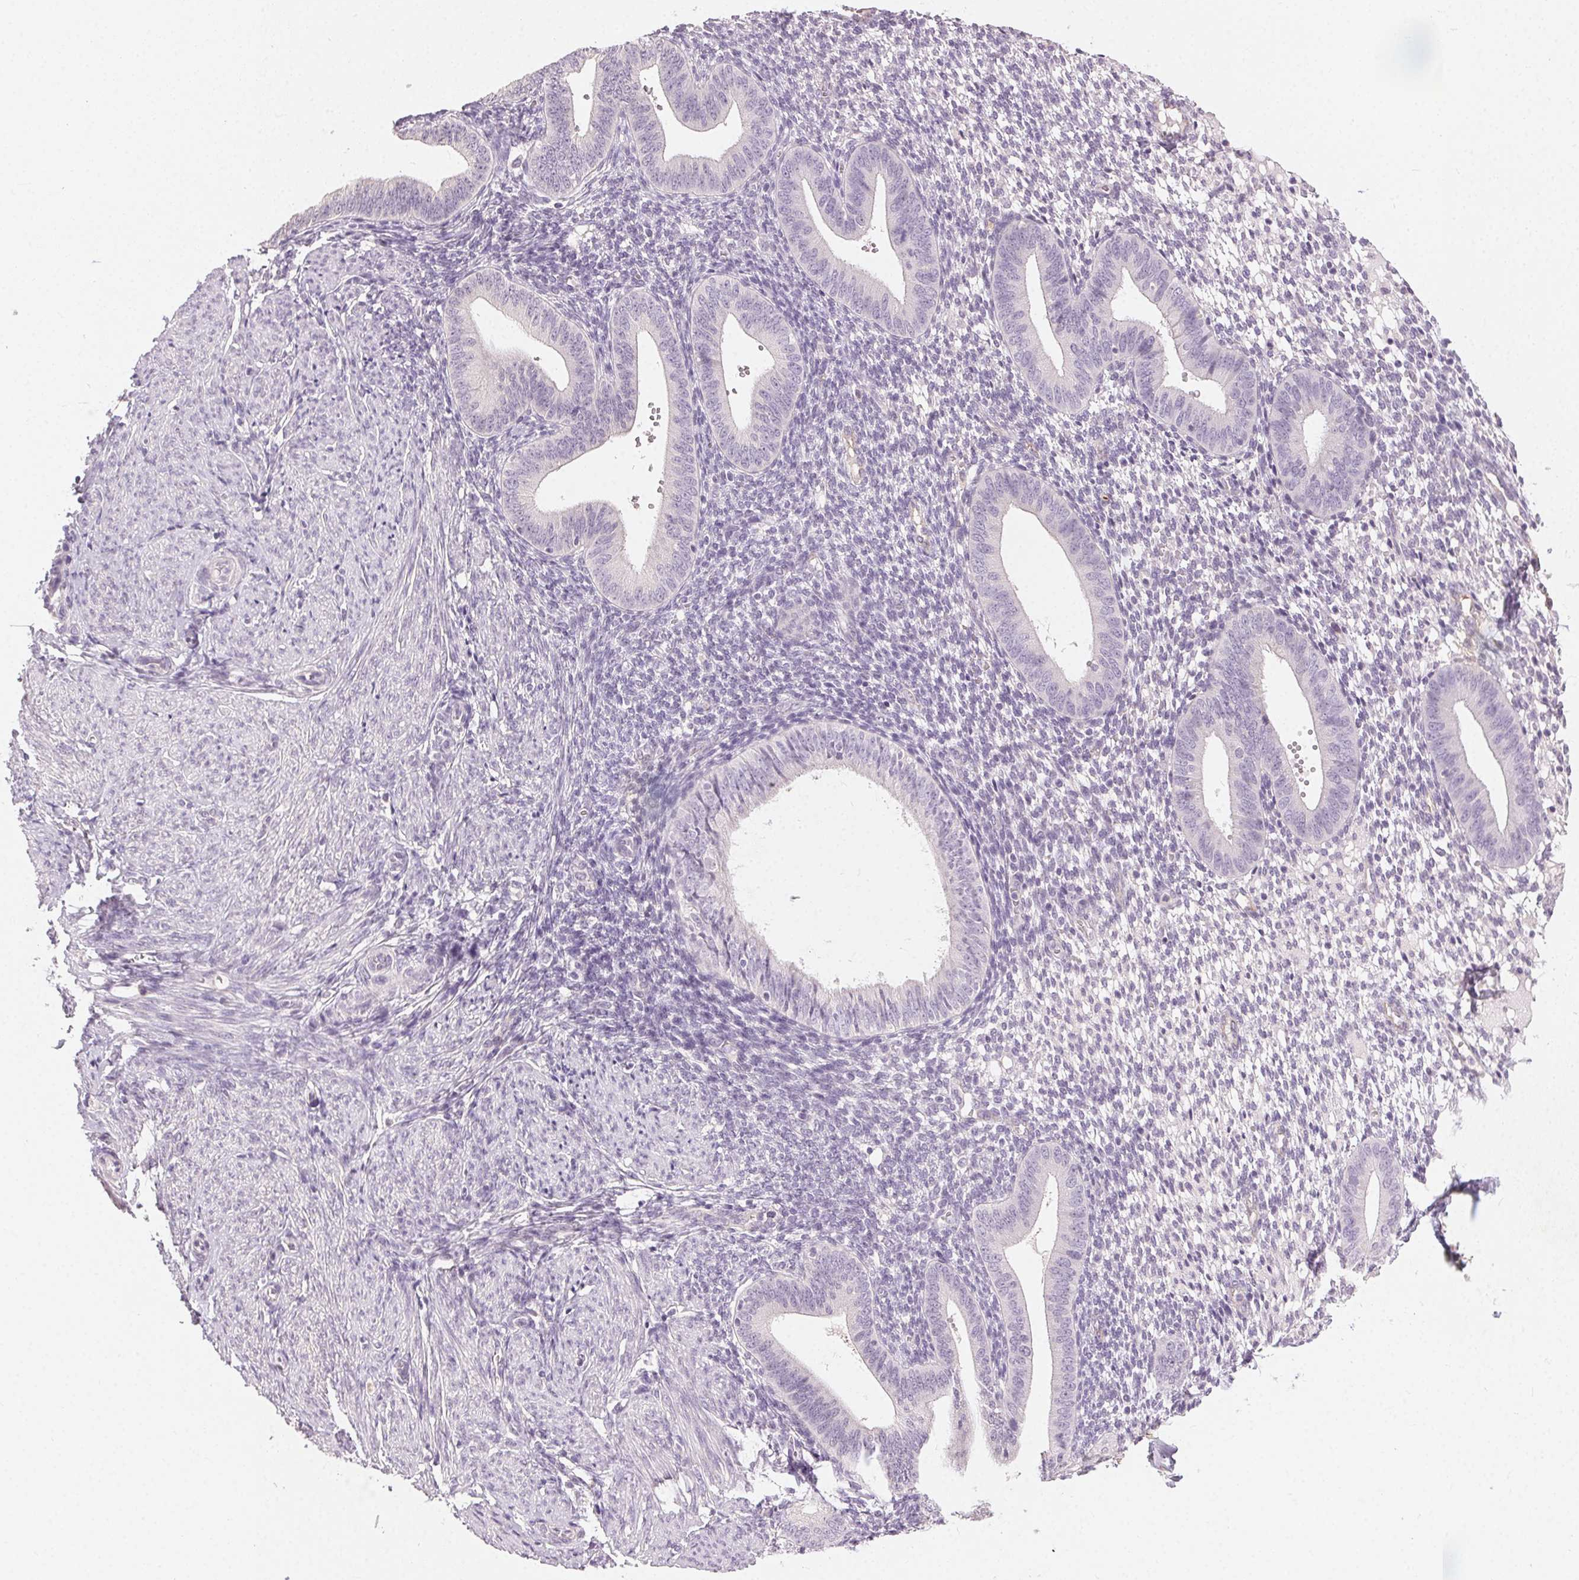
{"staining": {"intensity": "negative", "quantity": "none", "location": "none"}, "tissue": "endometrium", "cell_type": "Cells in endometrial stroma", "image_type": "normal", "snomed": [{"axis": "morphology", "description": "Normal tissue, NOS"}, {"axis": "topography", "description": "Endometrium"}], "caption": "There is no significant positivity in cells in endometrial stroma of endometrium. The staining was performed using DAB to visualize the protein expression in brown, while the nuclei were stained in blue with hematoxylin (Magnification: 20x).", "gene": "CLTRN", "patient": {"sex": "female", "age": 40}}